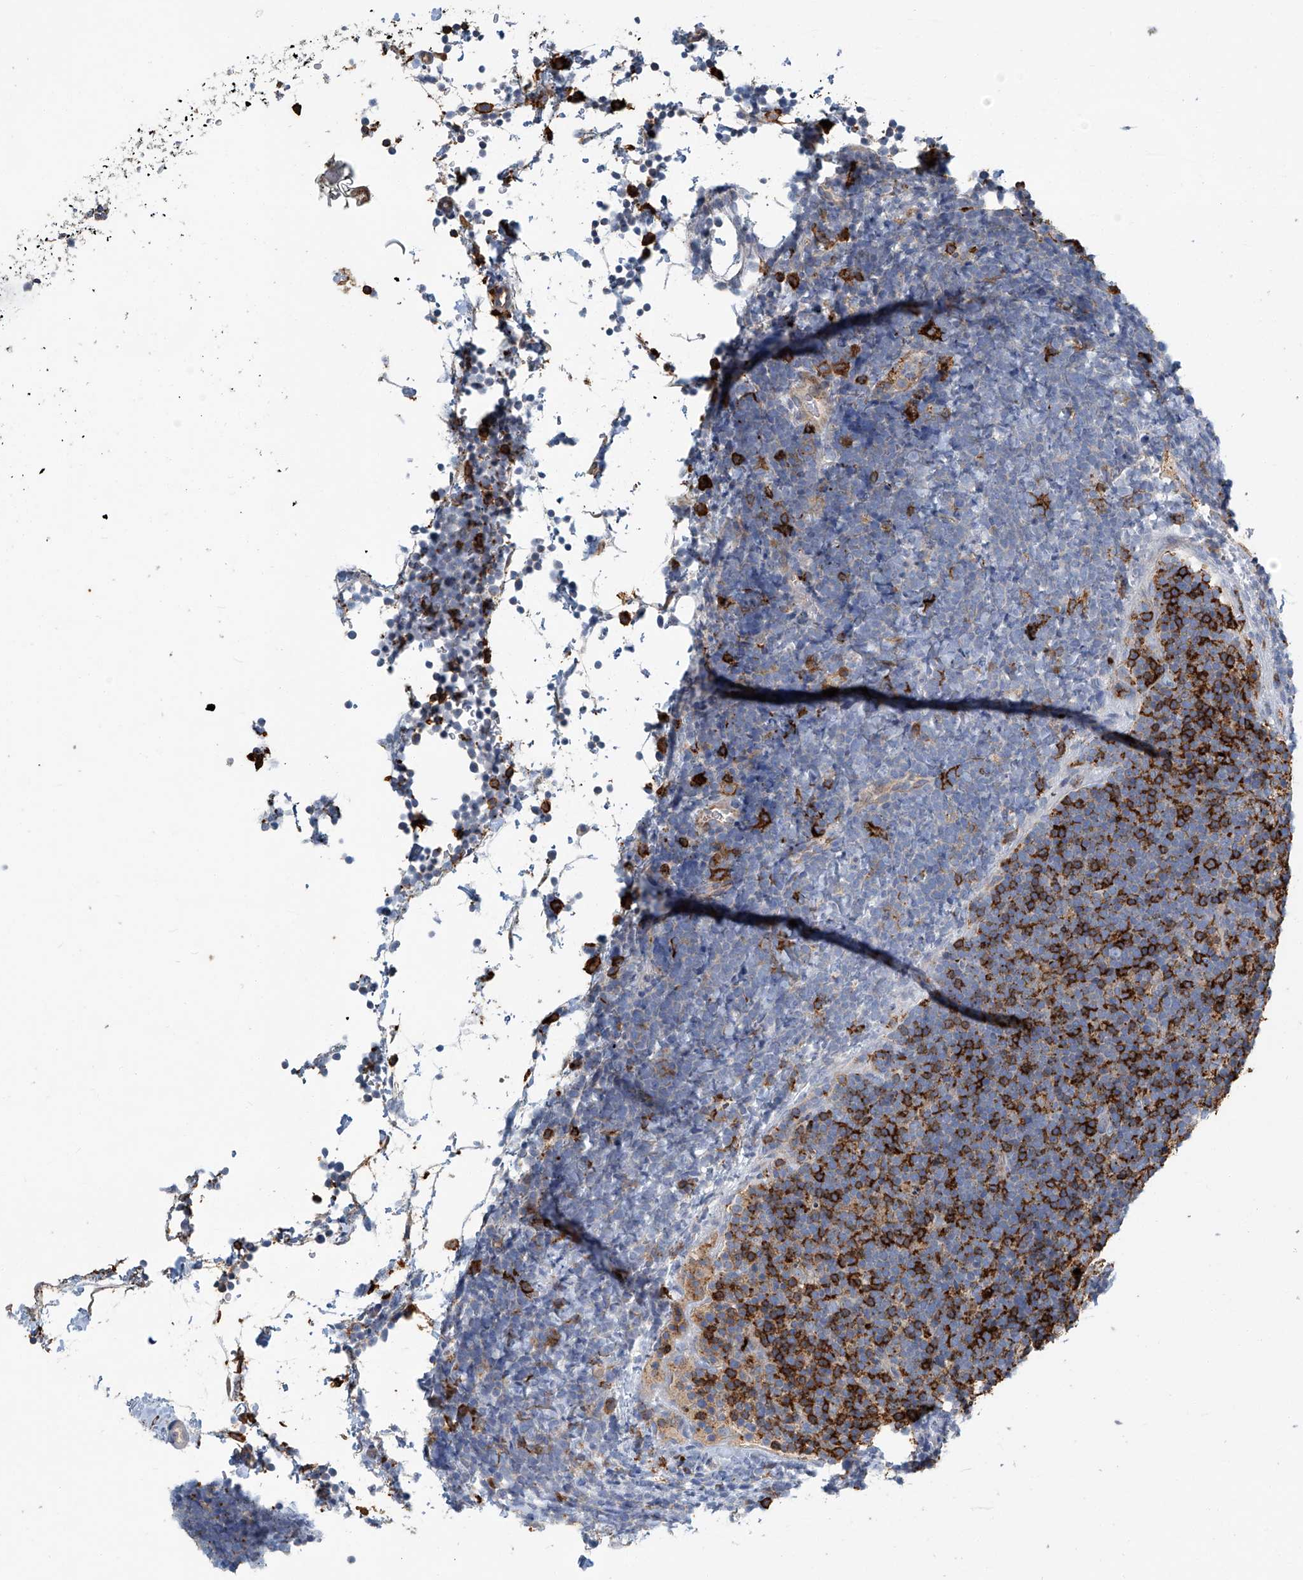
{"staining": {"intensity": "strong", "quantity": "25%-75%", "location": "cytoplasmic/membranous"}, "tissue": "lymphoma", "cell_type": "Tumor cells", "image_type": "cancer", "snomed": [{"axis": "morphology", "description": "Malignant lymphoma, non-Hodgkin's type, High grade"}, {"axis": "topography", "description": "Lymph node"}], "caption": "IHC photomicrograph of neoplastic tissue: human high-grade malignant lymphoma, non-Hodgkin's type stained using immunohistochemistry shows high levels of strong protein expression localized specifically in the cytoplasmic/membranous of tumor cells, appearing as a cytoplasmic/membranous brown color.", "gene": "FAM167A", "patient": {"sex": "male", "age": 13}}